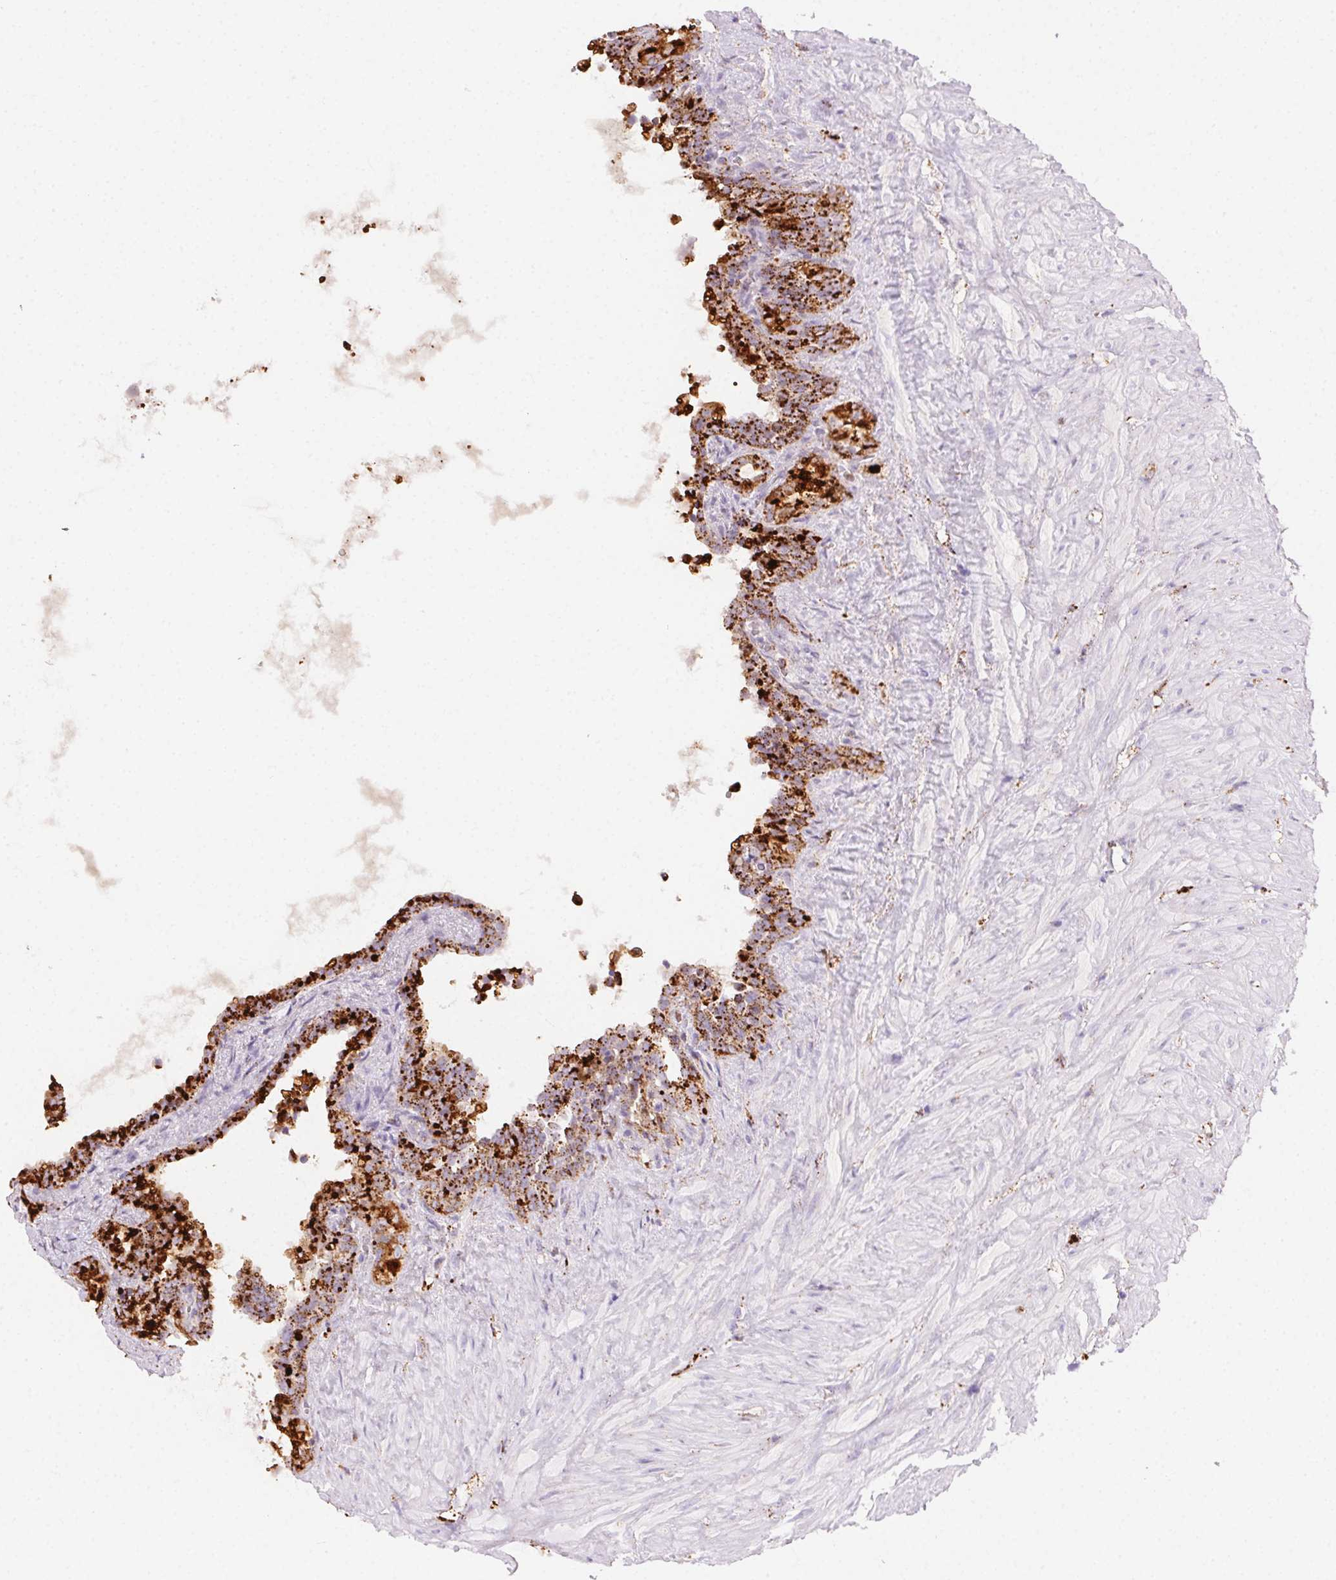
{"staining": {"intensity": "strong", "quantity": ">75%", "location": "cytoplasmic/membranous"}, "tissue": "seminal vesicle", "cell_type": "Glandular cells", "image_type": "normal", "snomed": [{"axis": "morphology", "description": "Normal tissue, NOS"}, {"axis": "topography", "description": "Seminal veicle"}], "caption": "Immunohistochemistry photomicrograph of unremarkable seminal vesicle: seminal vesicle stained using immunohistochemistry reveals high levels of strong protein expression localized specifically in the cytoplasmic/membranous of glandular cells, appearing as a cytoplasmic/membranous brown color.", "gene": "SCPEP1", "patient": {"sex": "male", "age": 76}}